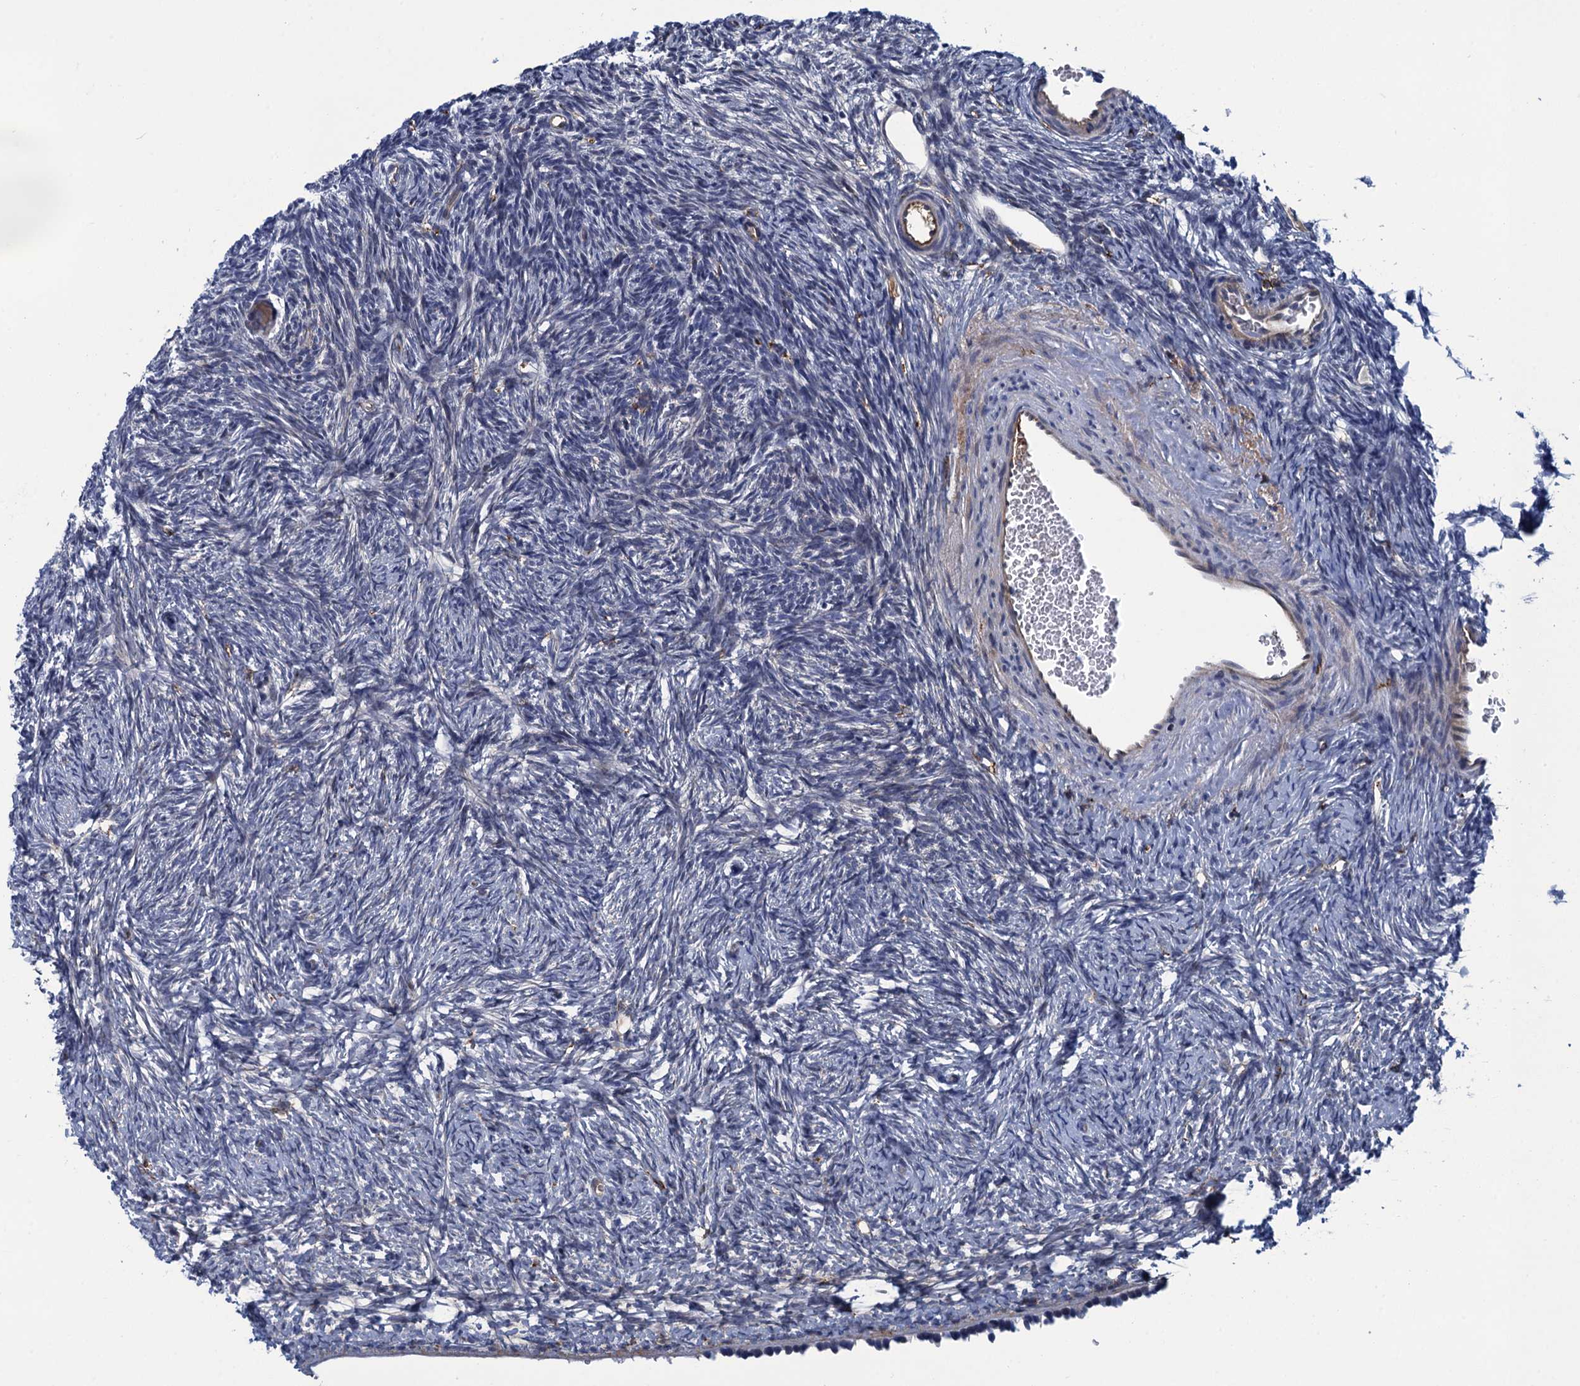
{"staining": {"intensity": "weak", "quantity": ">75%", "location": "cytoplasmic/membranous"}, "tissue": "ovary", "cell_type": "Follicle cells", "image_type": "normal", "snomed": [{"axis": "morphology", "description": "Normal tissue, NOS"}, {"axis": "topography", "description": "Ovary"}], "caption": "IHC image of normal human ovary stained for a protein (brown), which exhibits low levels of weak cytoplasmic/membranous staining in approximately >75% of follicle cells.", "gene": "DNHD1", "patient": {"sex": "female", "age": 34}}